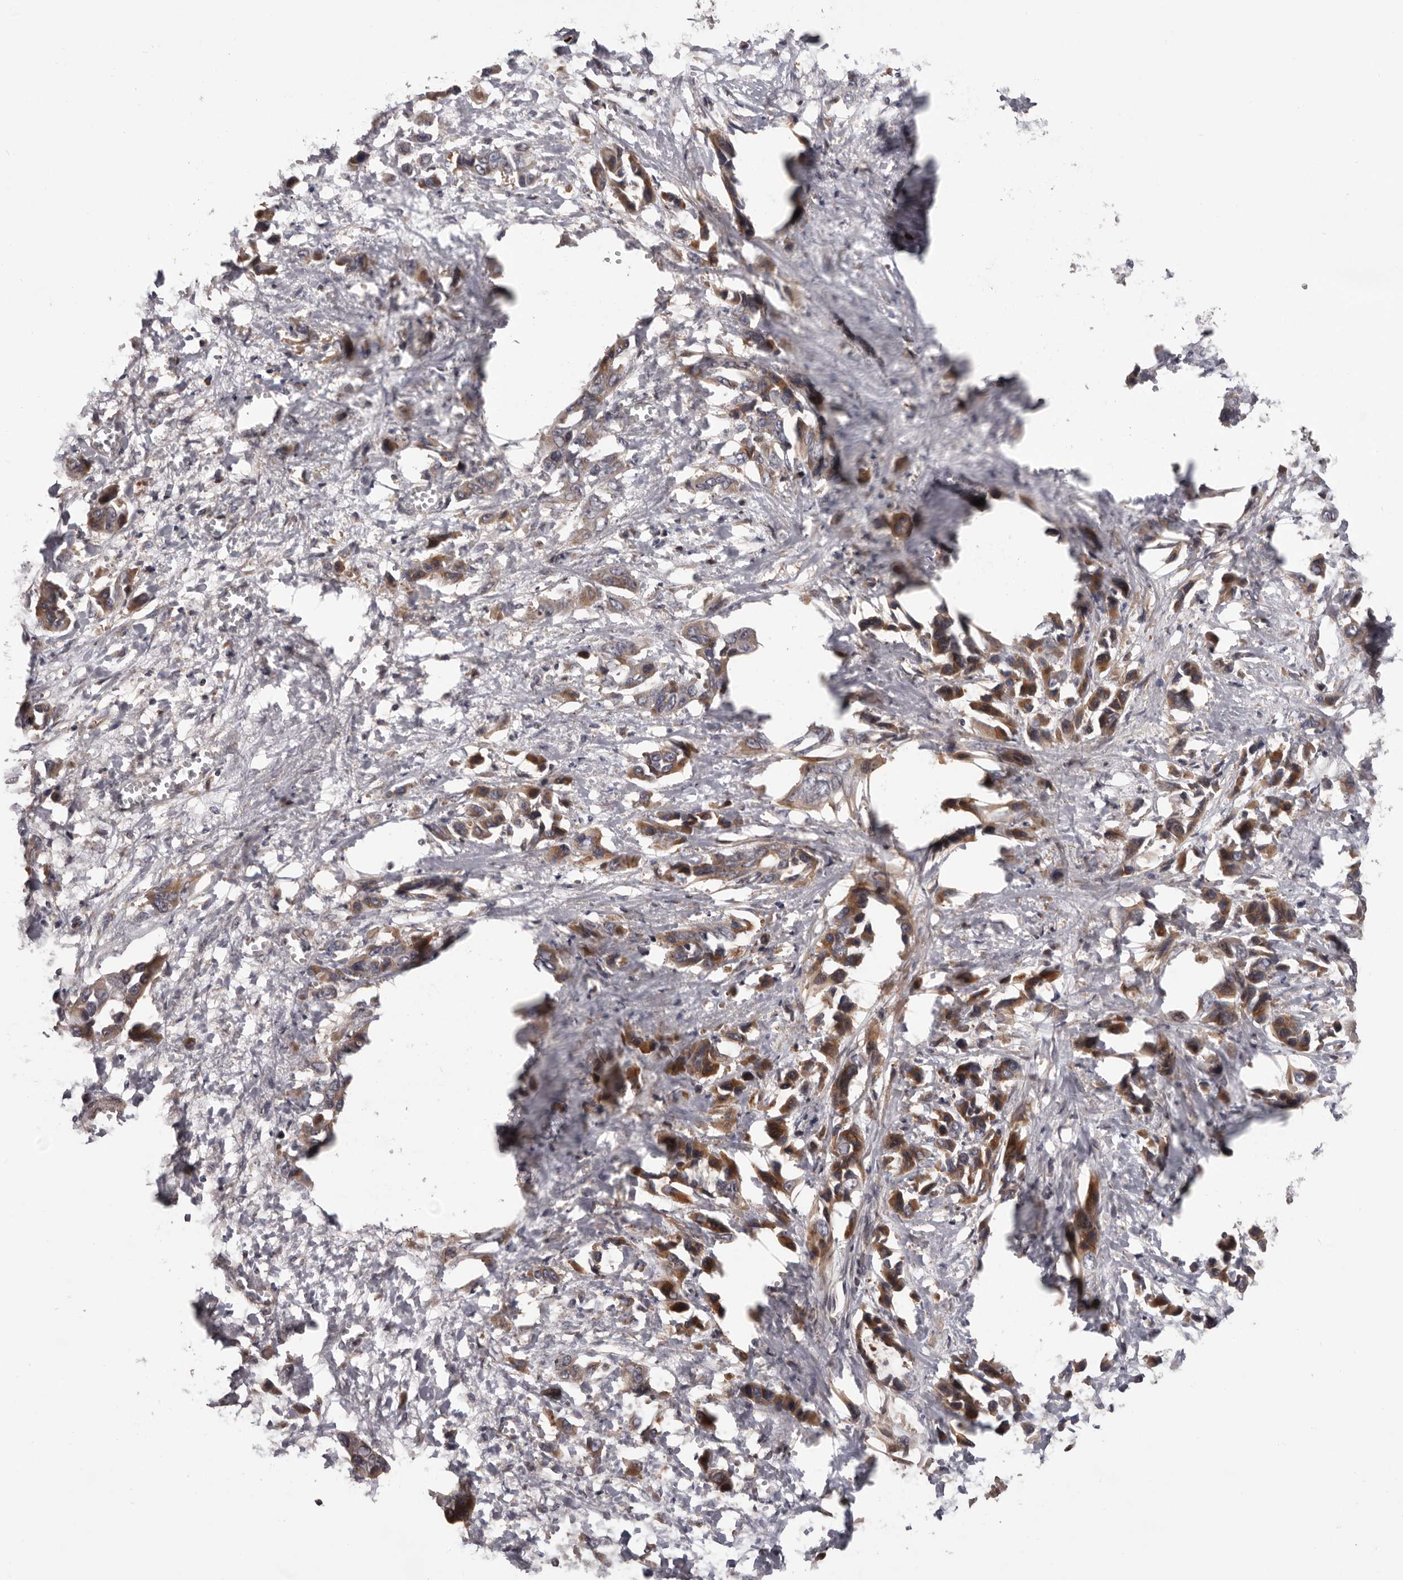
{"staining": {"intensity": "moderate", "quantity": ">75%", "location": "cytoplasmic/membranous"}, "tissue": "liver cancer", "cell_type": "Tumor cells", "image_type": "cancer", "snomed": [{"axis": "morphology", "description": "Cholangiocarcinoma"}, {"axis": "topography", "description": "Liver"}], "caption": "The immunohistochemical stain shows moderate cytoplasmic/membranous positivity in tumor cells of cholangiocarcinoma (liver) tissue. The protein is stained brown, and the nuclei are stained in blue (DAB IHC with brightfield microscopy, high magnification).", "gene": "PRKD1", "patient": {"sex": "female", "age": 52}}